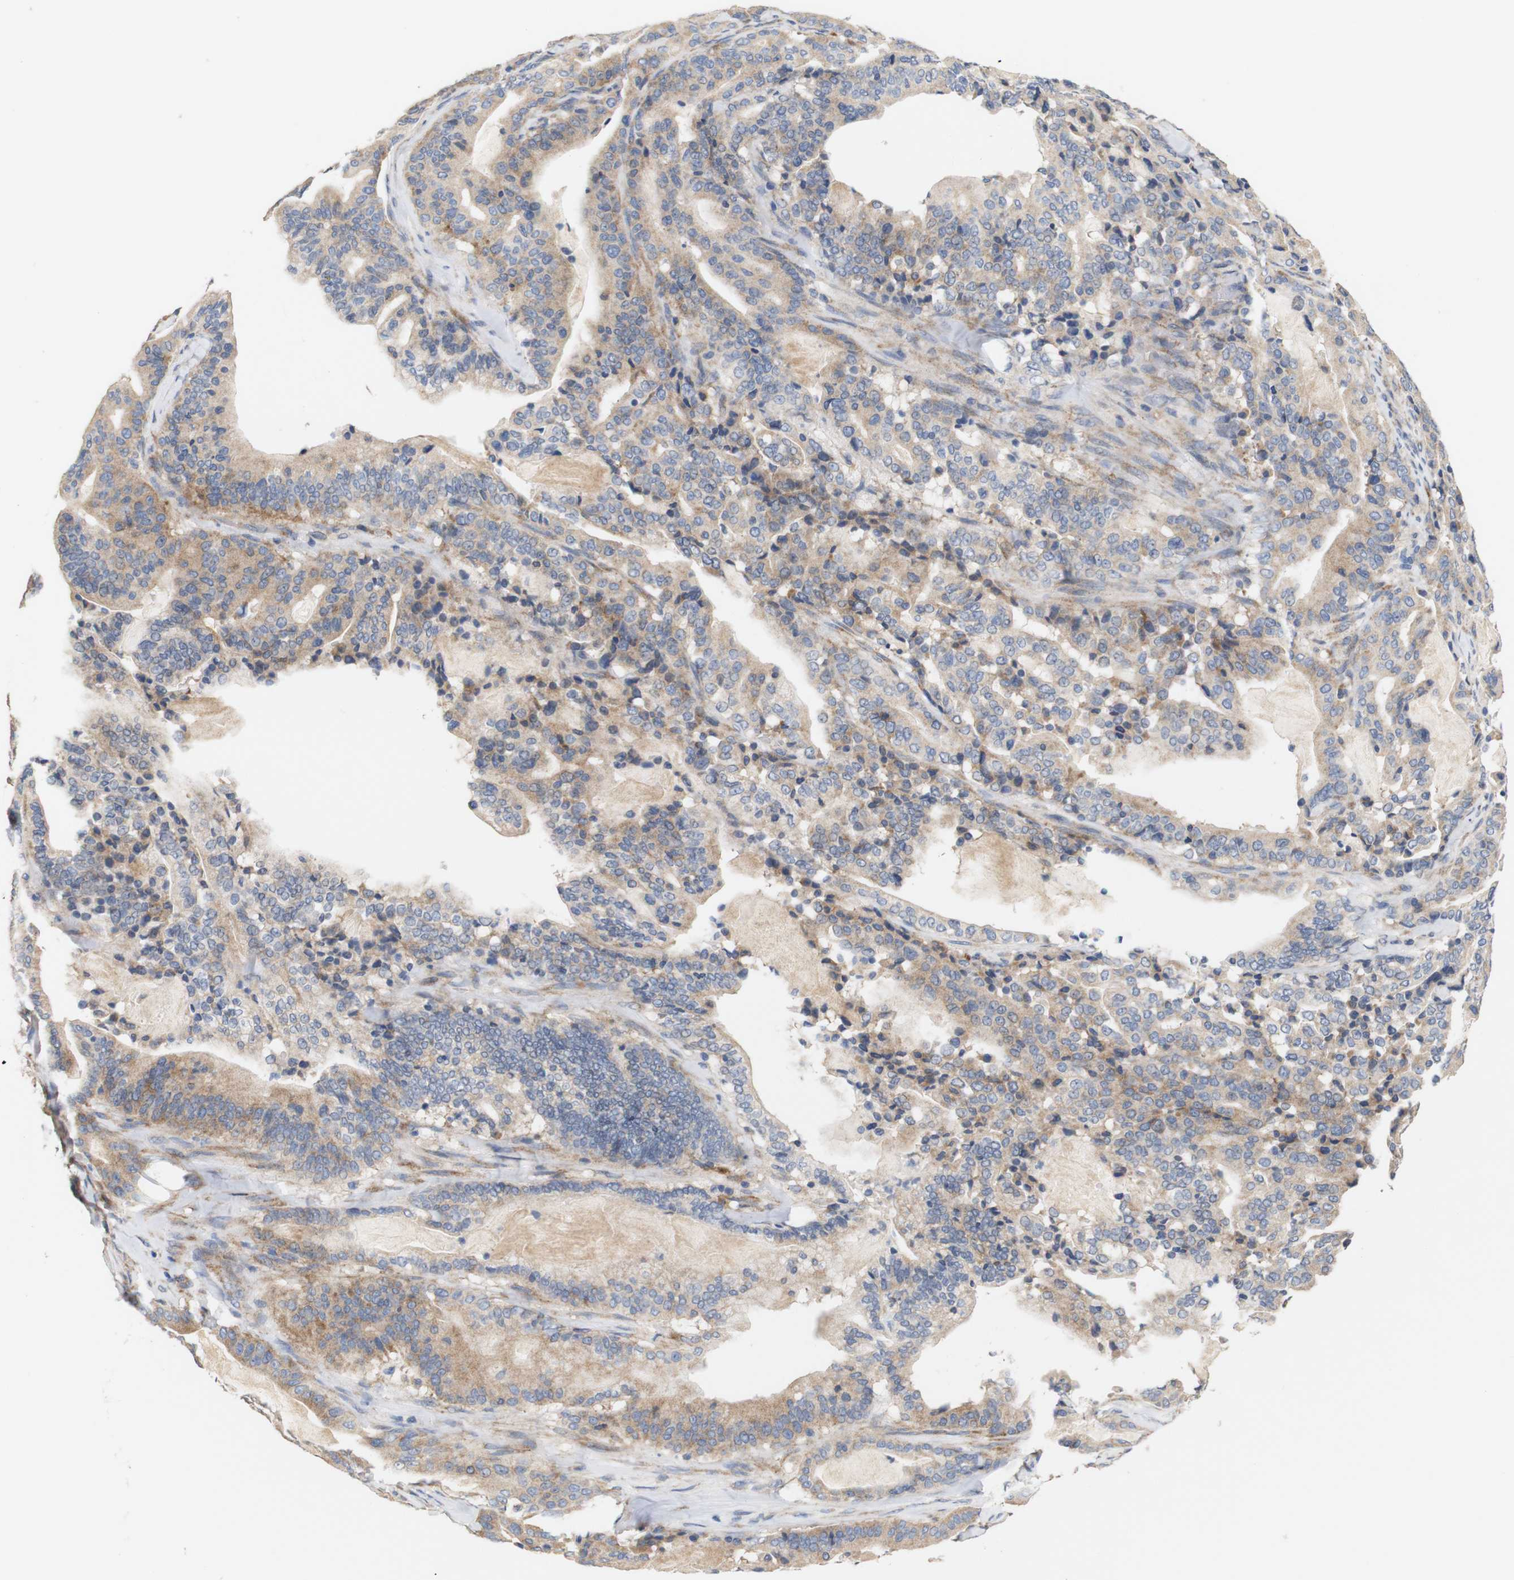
{"staining": {"intensity": "moderate", "quantity": ">75%", "location": "cytoplasmic/membranous"}, "tissue": "pancreatic cancer", "cell_type": "Tumor cells", "image_type": "cancer", "snomed": [{"axis": "morphology", "description": "Adenocarcinoma, NOS"}, {"axis": "topography", "description": "Pancreas"}], "caption": "Immunohistochemistry (IHC) micrograph of neoplastic tissue: human pancreatic adenocarcinoma stained using immunohistochemistry demonstrates medium levels of moderate protein expression localized specifically in the cytoplasmic/membranous of tumor cells, appearing as a cytoplasmic/membranous brown color.", "gene": "TRIM5", "patient": {"sex": "male", "age": 63}}